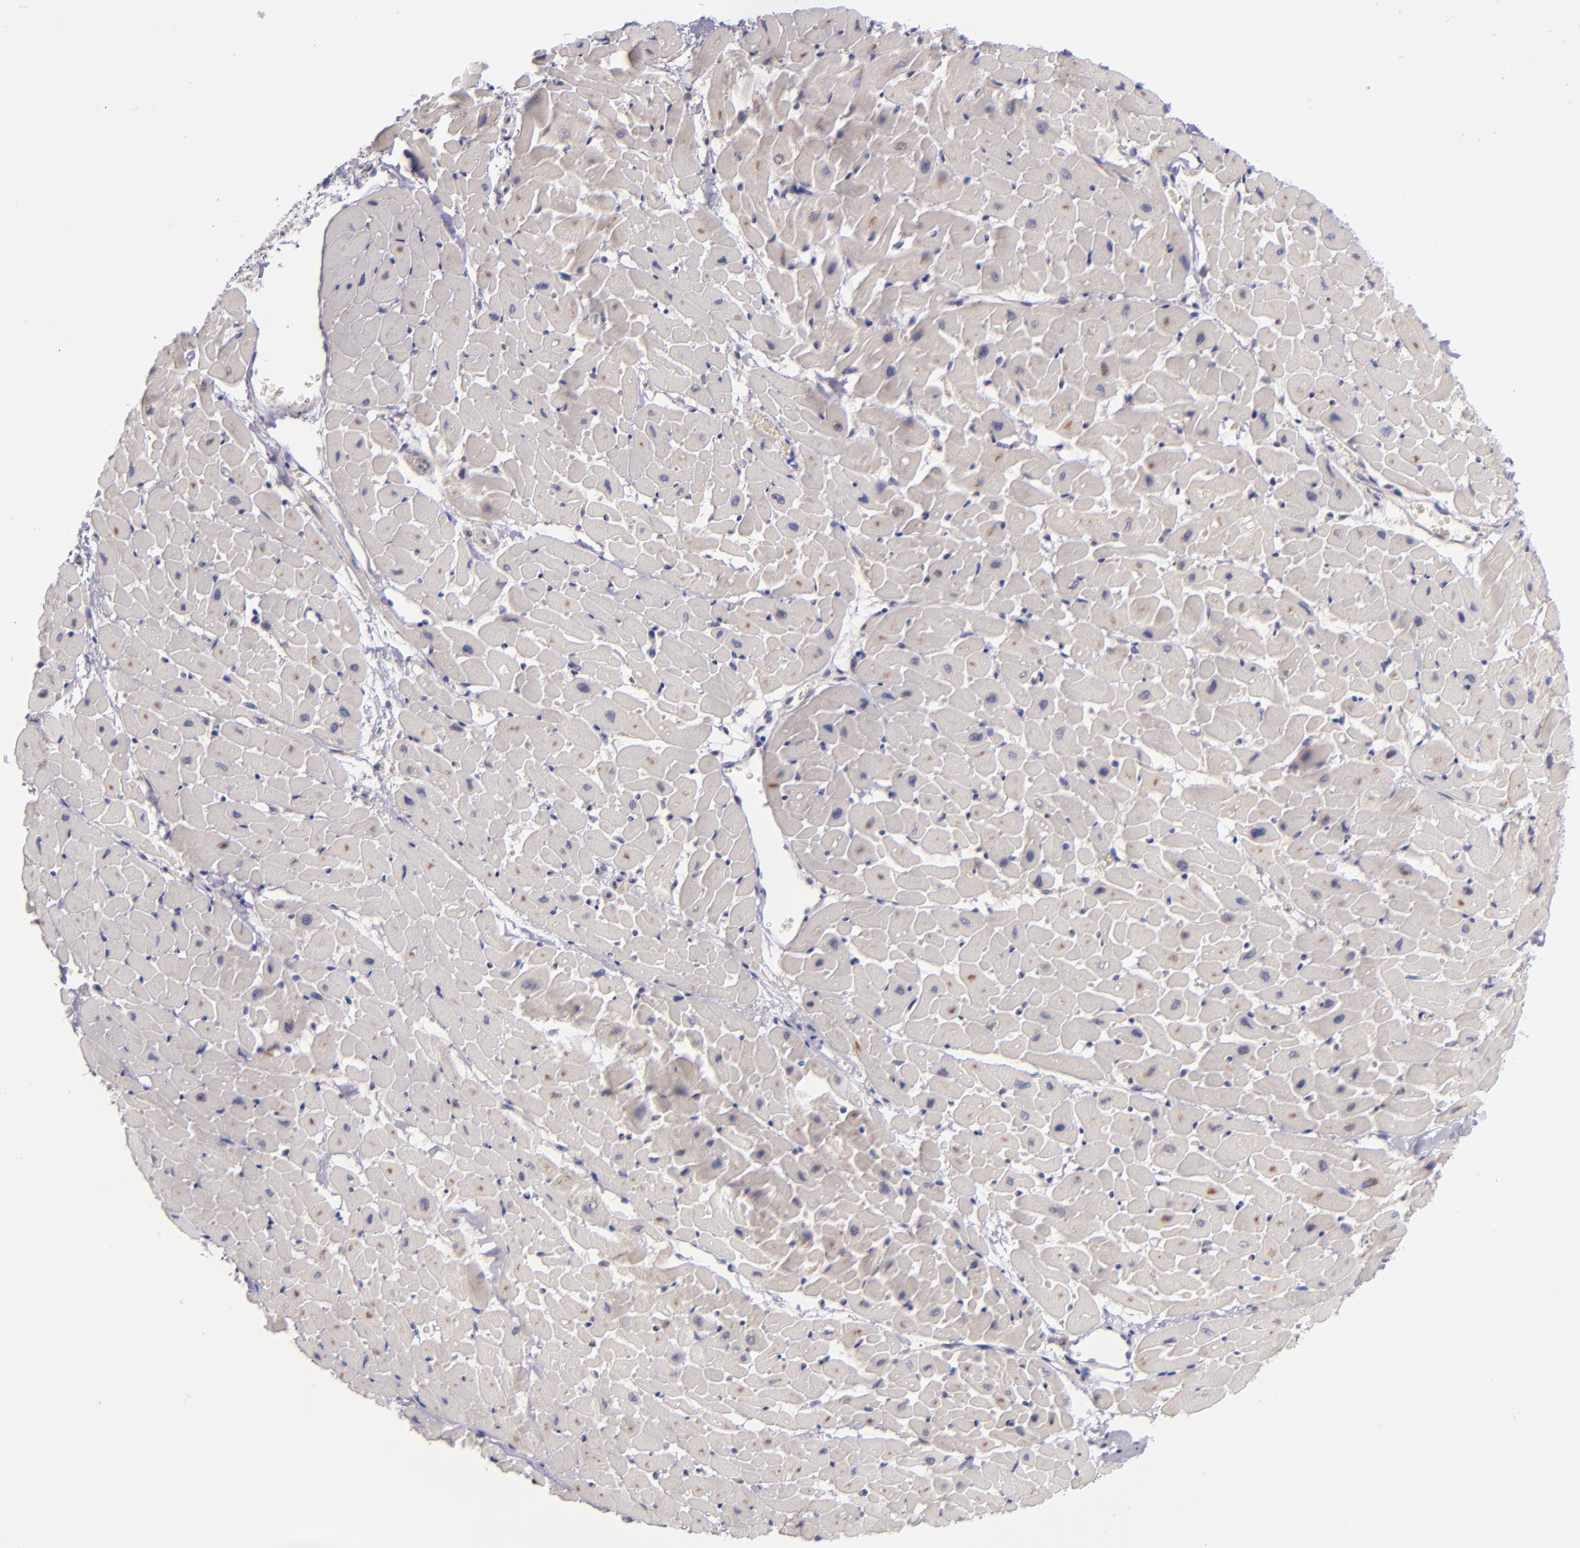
{"staining": {"intensity": "weak", "quantity": "25%-75%", "location": "cytoplasmic/membranous"}, "tissue": "heart muscle", "cell_type": "Cardiomyocytes", "image_type": "normal", "snomed": [{"axis": "morphology", "description": "Normal tissue, NOS"}, {"axis": "topography", "description": "Heart"}], "caption": "A brown stain highlights weak cytoplasmic/membranous expression of a protein in cardiomyocytes of unremarkable heart muscle. The protein of interest is stained brown, and the nuclei are stained in blue (DAB IHC with brightfield microscopy, high magnification).", "gene": "TSC2", "patient": {"sex": "male", "age": 45}}